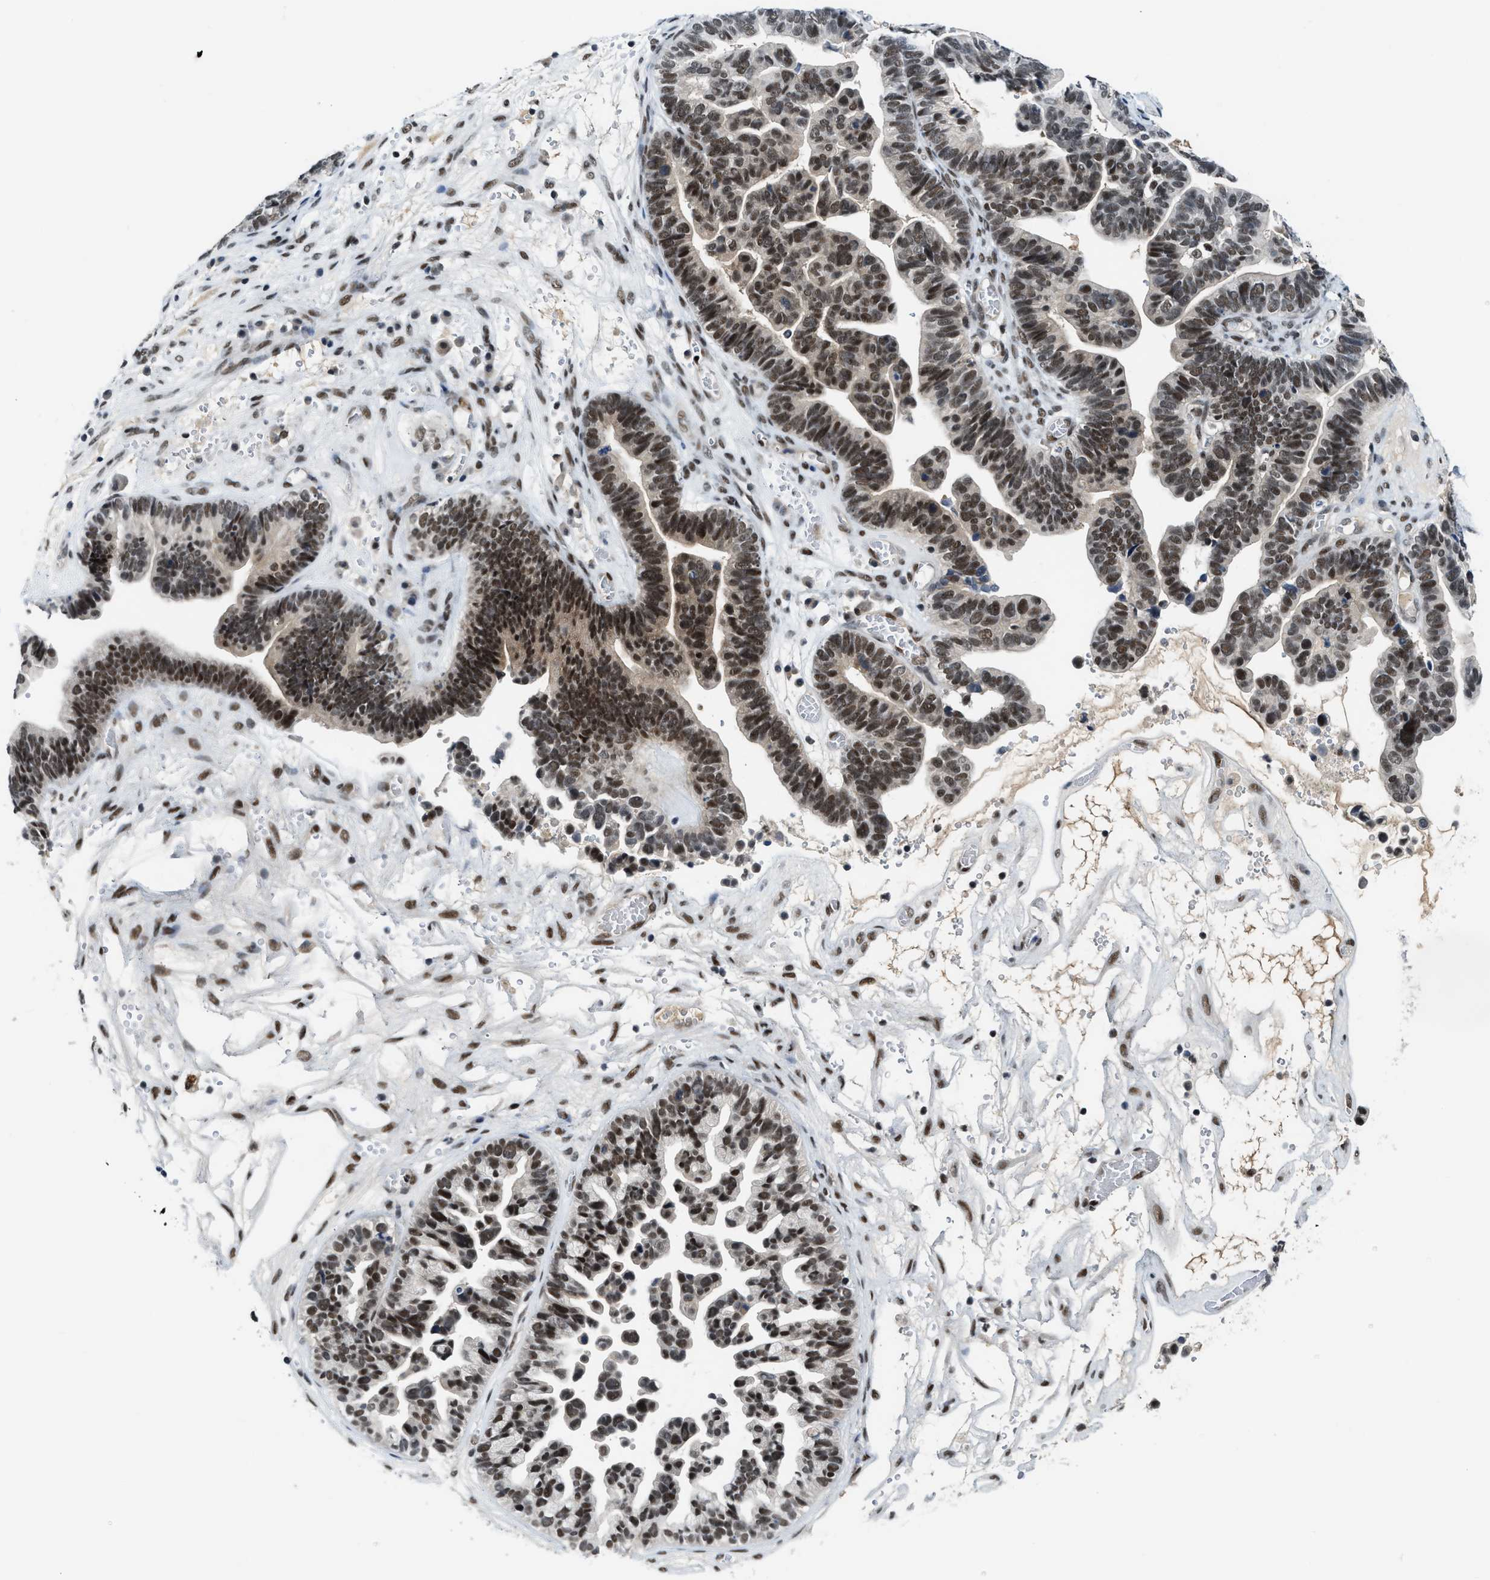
{"staining": {"intensity": "strong", "quantity": ">75%", "location": "nuclear"}, "tissue": "ovarian cancer", "cell_type": "Tumor cells", "image_type": "cancer", "snomed": [{"axis": "morphology", "description": "Cystadenocarcinoma, serous, NOS"}, {"axis": "topography", "description": "Ovary"}], "caption": "This is a histology image of immunohistochemistry (IHC) staining of ovarian cancer (serous cystadenocarcinoma), which shows strong positivity in the nuclear of tumor cells.", "gene": "NCOA1", "patient": {"sex": "female", "age": 56}}